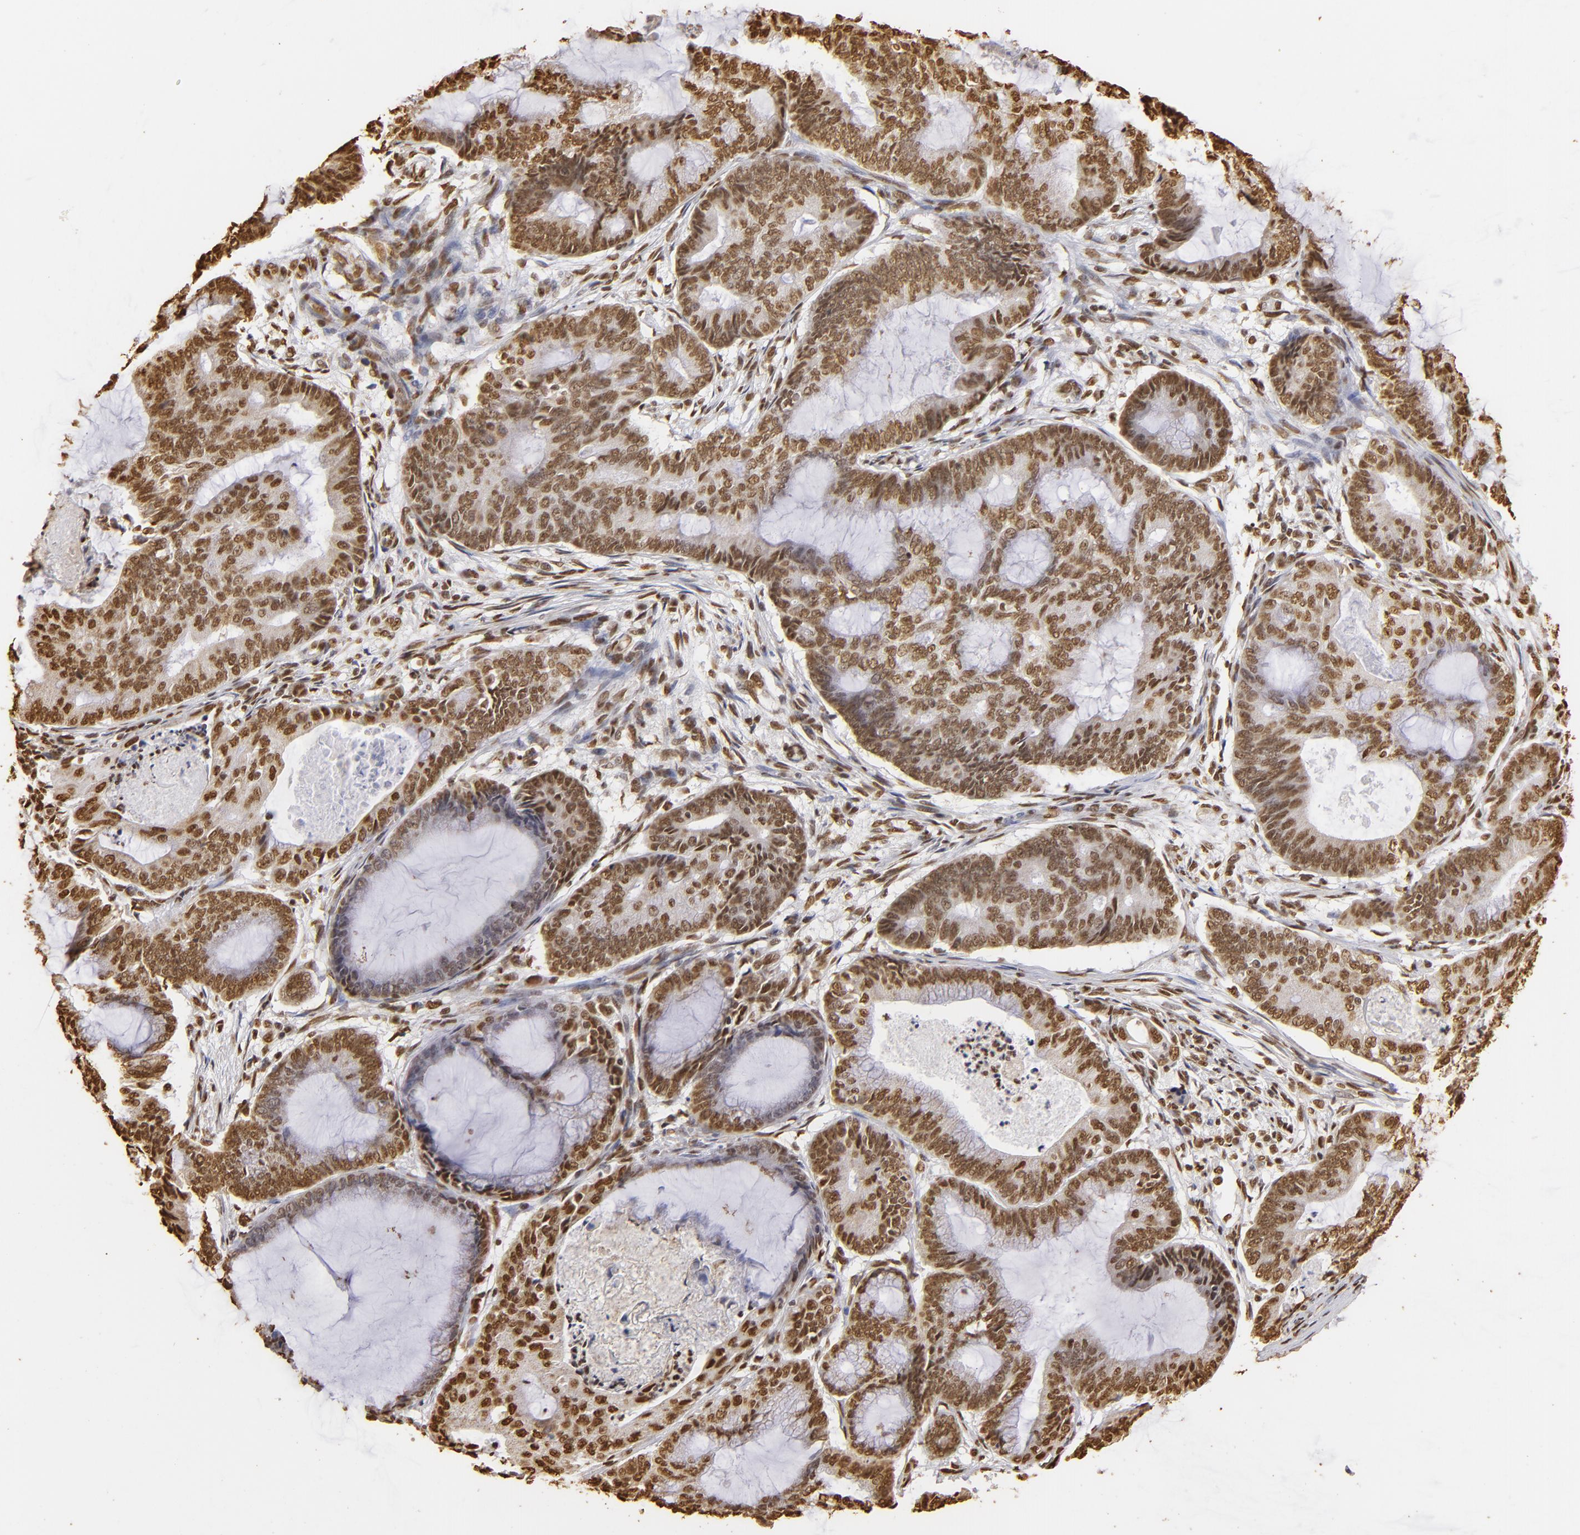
{"staining": {"intensity": "strong", "quantity": ">75%", "location": "nuclear"}, "tissue": "endometrial cancer", "cell_type": "Tumor cells", "image_type": "cancer", "snomed": [{"axis": "morphology", "description": "Adenocarcinoma, NOS"}, {"axis": "topography", "description": "Endometrium"}], "caption": "This image shows immunohistochemistry staining of endometrial adenocarcinoma, with high strong nuclear staining in approximately >75% of tumor cells.", "gene": "ILF3", "patient": {"sex": "female", "age": 63}}